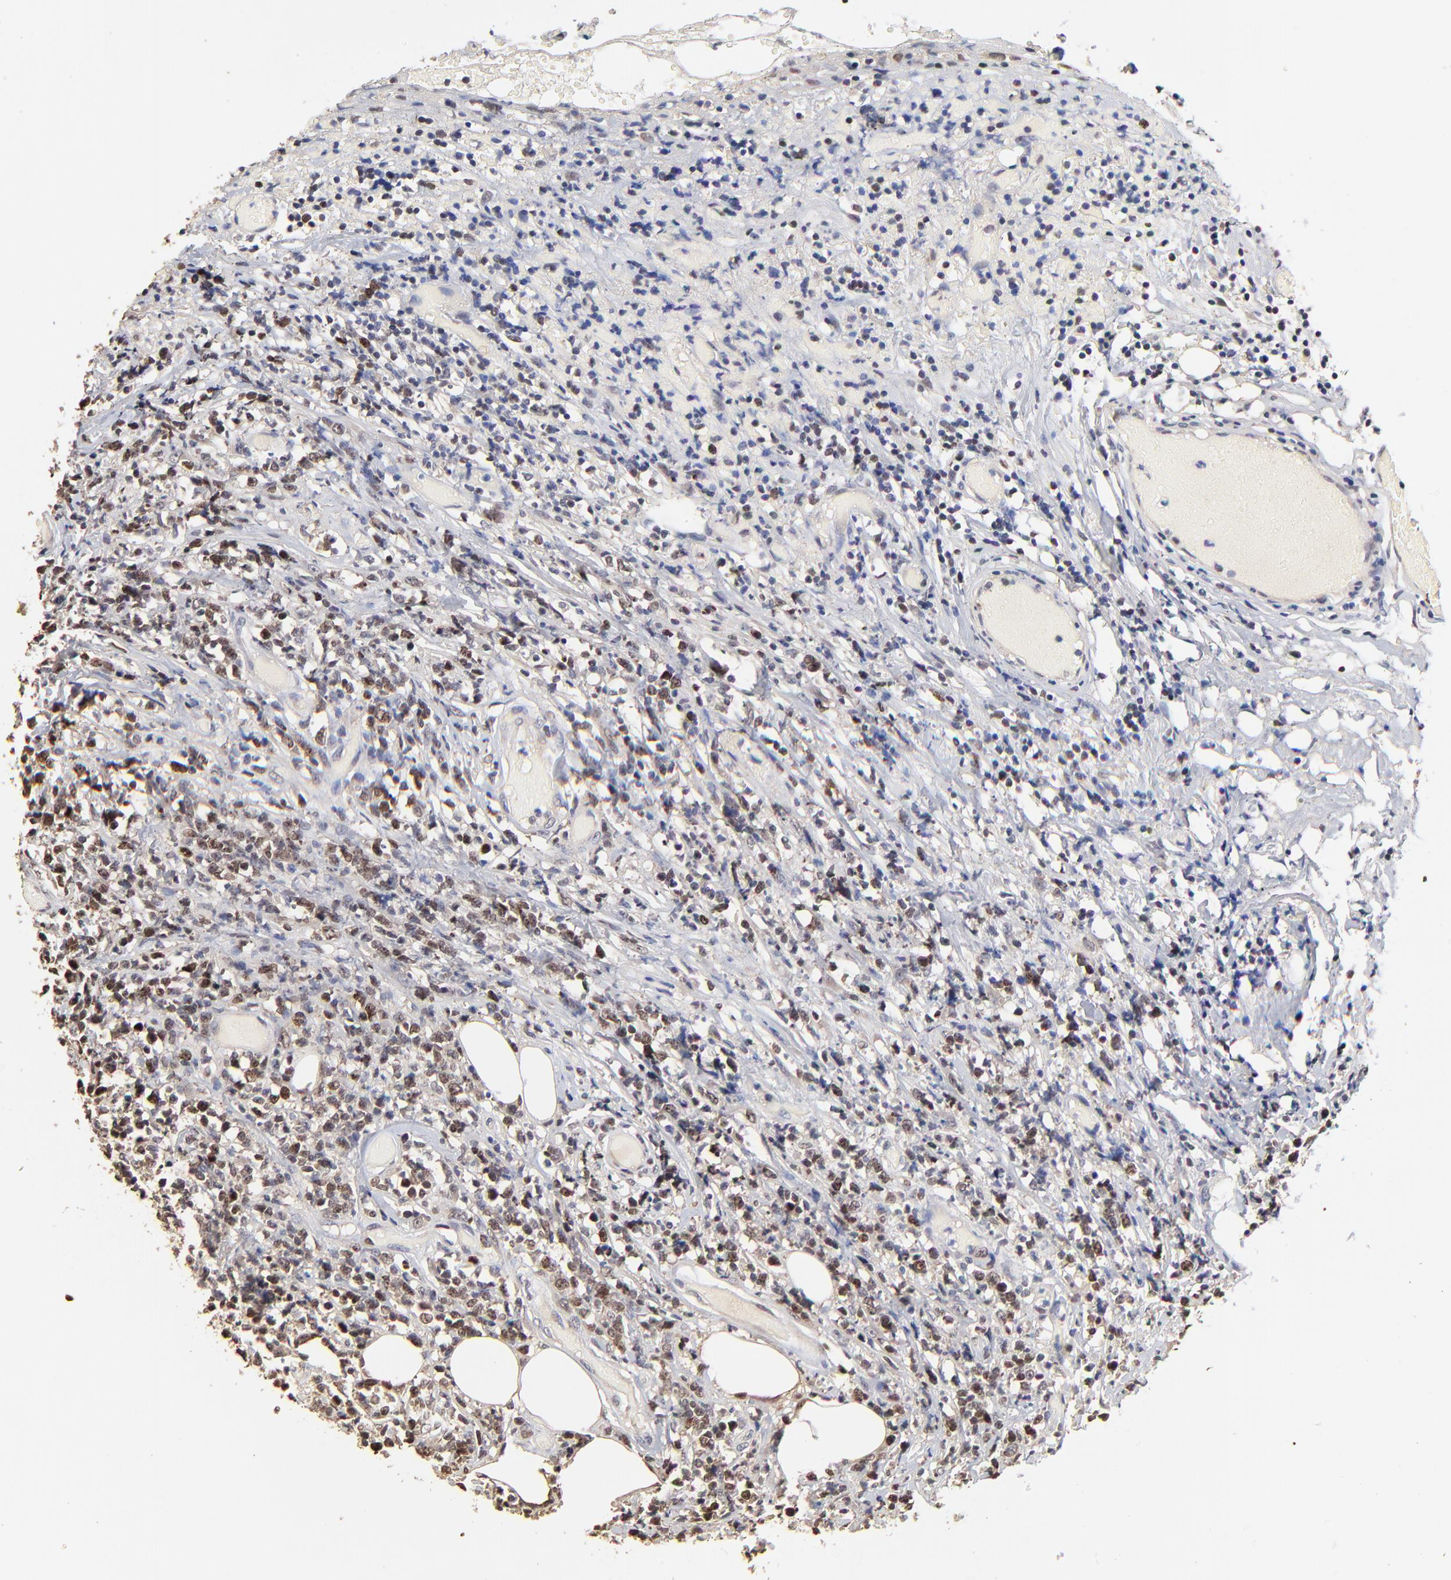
{"staining": {"intensity": "moderate", "quantity": "25%-75%", "location": "nuclear"}, "tissue": "lymphoma", "cell_type": "Tumor cells", "image_type": "cancer", "snomed": [{"axis": "morphology", "description": "Malignant lymphoma, non-Hodgkin's type, High grade"}, {"axis": "topography", "description": "Colon"}], "caption": "High-grade malignant lymphoma, non-Hodgkin's type stained with IHC reveals moderate nuclear staining in approximately 25%-75% of tumor cells. (Stains: DAB (3,3'-diaminobenzidine) in brown, nuclei in blue, Microscopy: brightfield microscopy at high magnification).", "gene": "BIRC5", "patient": {"sex": "male", "age": 82}}